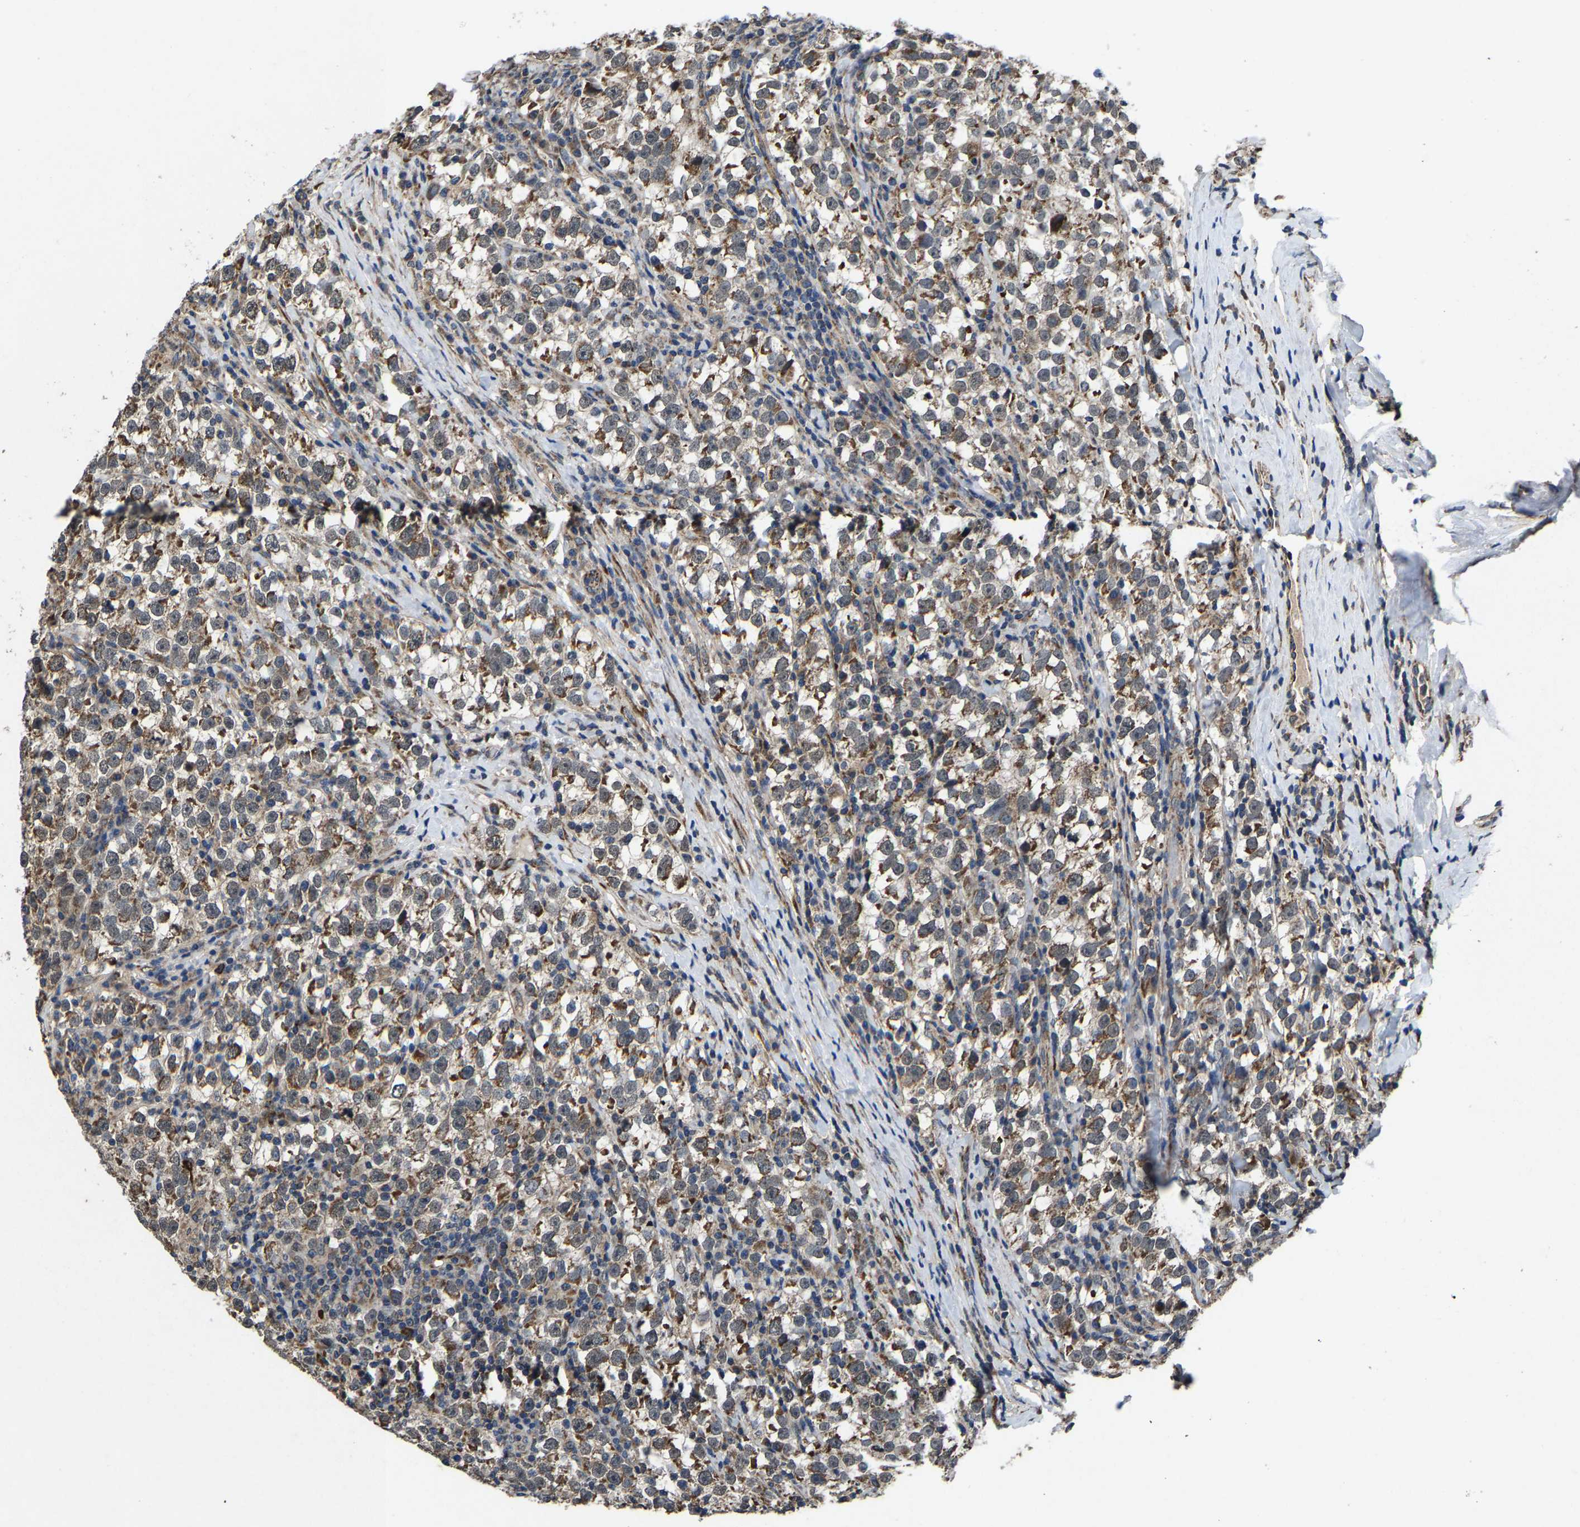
{"staining": {"intensity": "moderate", "quantity": ">75%", "location": "cytoplasmic/membranous"}, "tissue": "testis cancer", "cell_type": "Tumor cells", "image_type": "cancer", "snomed": [{"axis": "morphology", "description": "Normal tissue, NOS"}, {"axis": "morphology", "description": "Seminoma, NOS"}, {"axis": "topography", "description": "Testis"}], "caption": "Approximately >75% of tumor cells in testis seminoma demonstrate moderate cytoplasmic/membranous protein positivity as visualized by brown immunohistochemical staining.", "gene": "PDP1", "patient": {"sex": "male", "age": 43}}